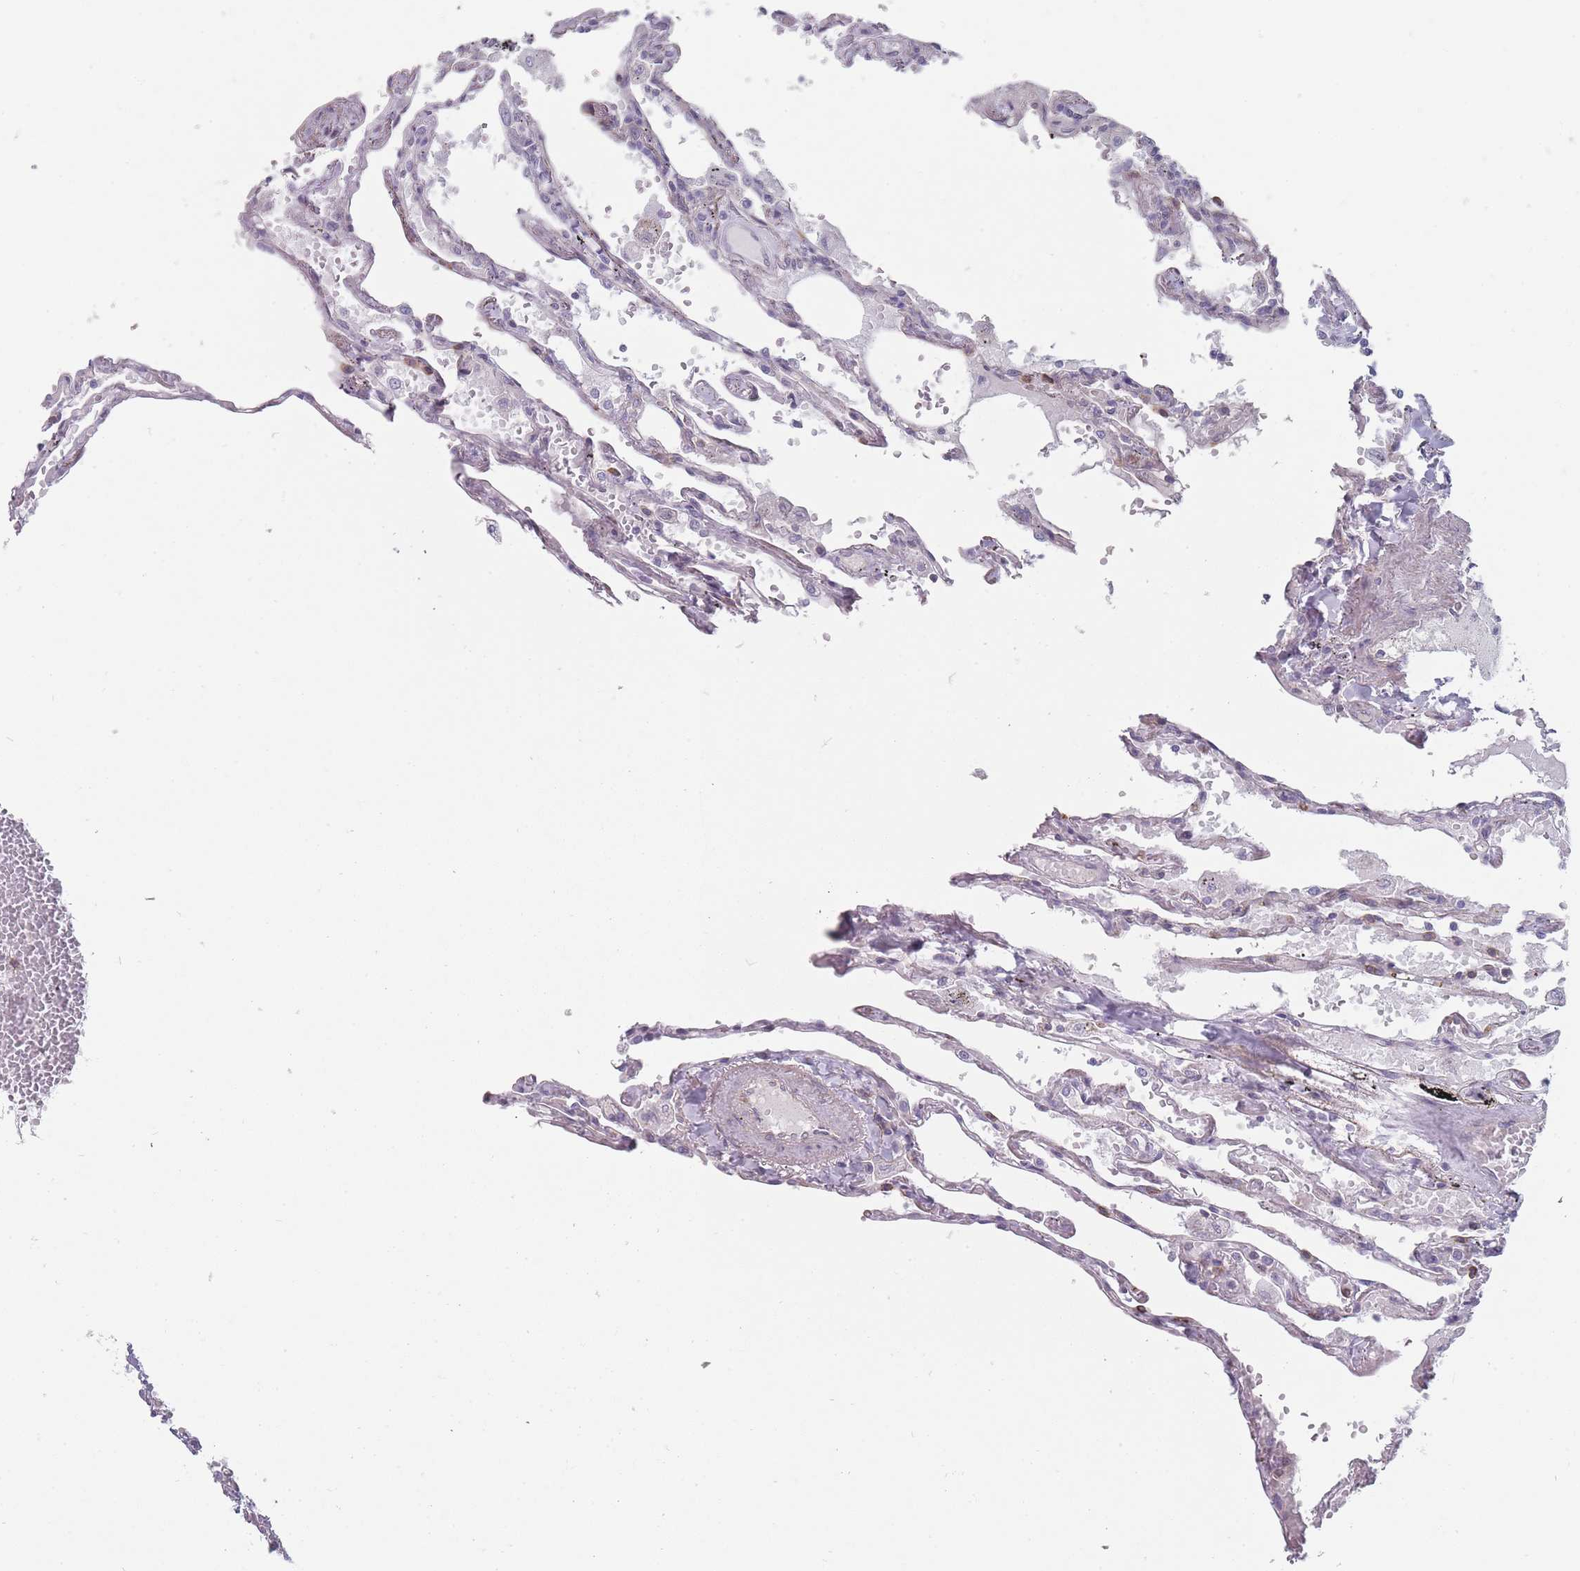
{"staining": {"intensity": "weak", "quantity": "25%-75%", "location": "cytoplasmic/membranous"}, "tissue": "lung", "cell_type": "Alveolar cells", "image_type": "normal", "snomed": [{"axis": "morphology", "description": "Normal tissue, NOS"}, {"axis": "topography", "description": "Lung"}], "caption": "An image of human lung stained for a protein reveals weak cytoplasmic/membranous brown staining in alveolar cells.", "gene": "PCDH12", "patient": {"sex": "female", "age": 67}}